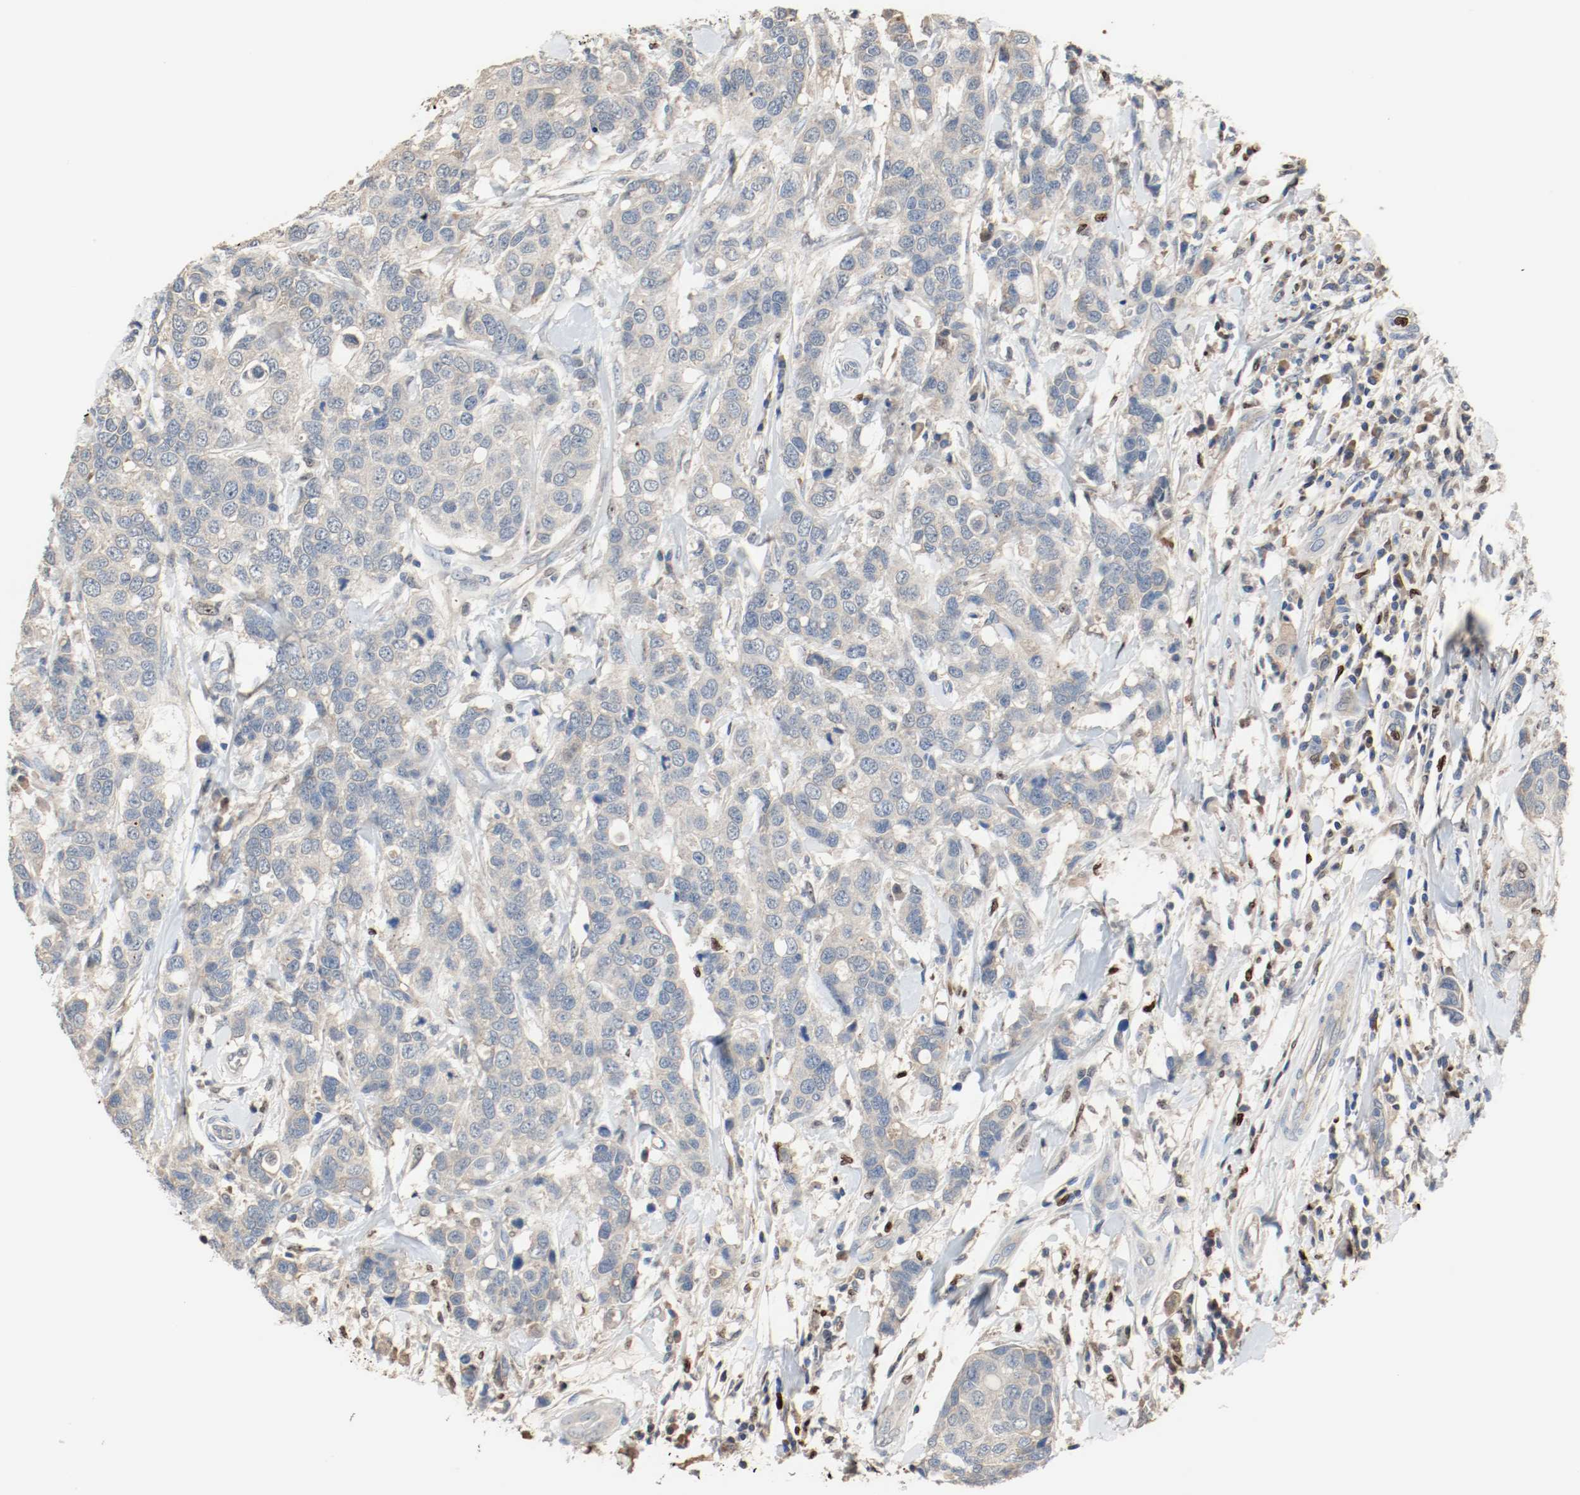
{"staining": {"intensity": "negative", "quantity": "none", "location": "none"}, "tissue": "breast cancer", "cell_type": "Tumor cells", "image_type": "cancer", "snomed": [{"axis": "morphology", "description": "Duct carcinoma"}, {"axis": "topography", "description": "Breast"}], "caption": "Intraductal carcinoma (breast) was stained to show a protein in brown. There is no significant expression in tumor cells. The staining was performed using DAB to visualize the protein expression in brown, while the nuclei were stained in blue with hematoxylin (Magnification: 20x).", "gene": "BLK", "patient": {"sex": "female", "age": 27}}